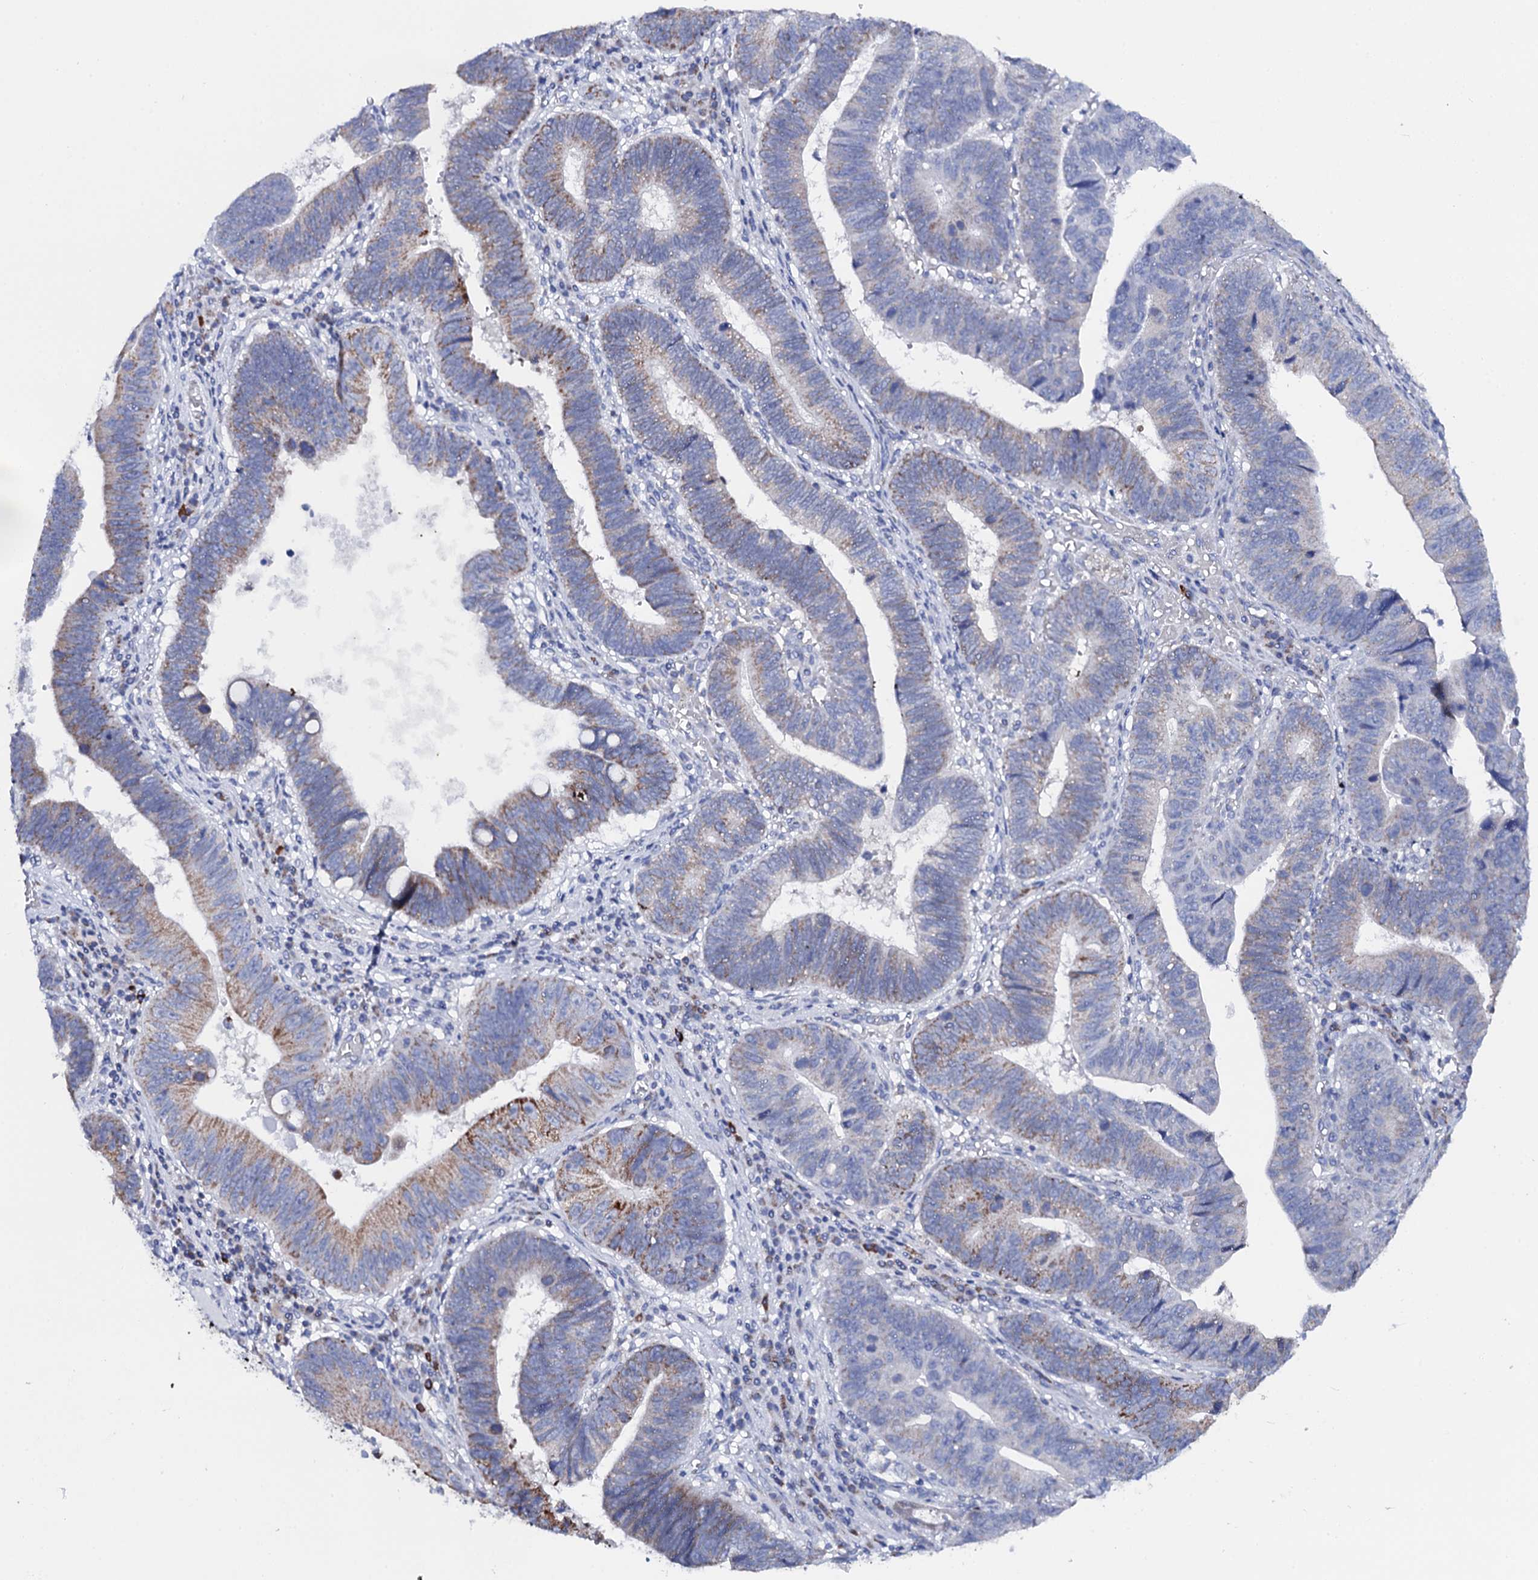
{"staining": {"intensity": "moderate", "quantity": "25%-75%", "location": "cytoplasmic/membranous"}, "tissue": "stomach cancer", "cell_type": "Tumor cells", "image_type": "cancer", "snomed": [{"axis": "morphology", "description": "Adenocarcinoma, NOS"}, {"axis": "topography", "description": "Stomach"}], "caption": "Adenocarcinoma (stomach) stained with a brown dye shows moderate cytoplasmic/membranous positive positivity in about 25%-75% of tumor cells.", "gene": "ACADSB", "patient": {"sex": "male", "age": 59}}